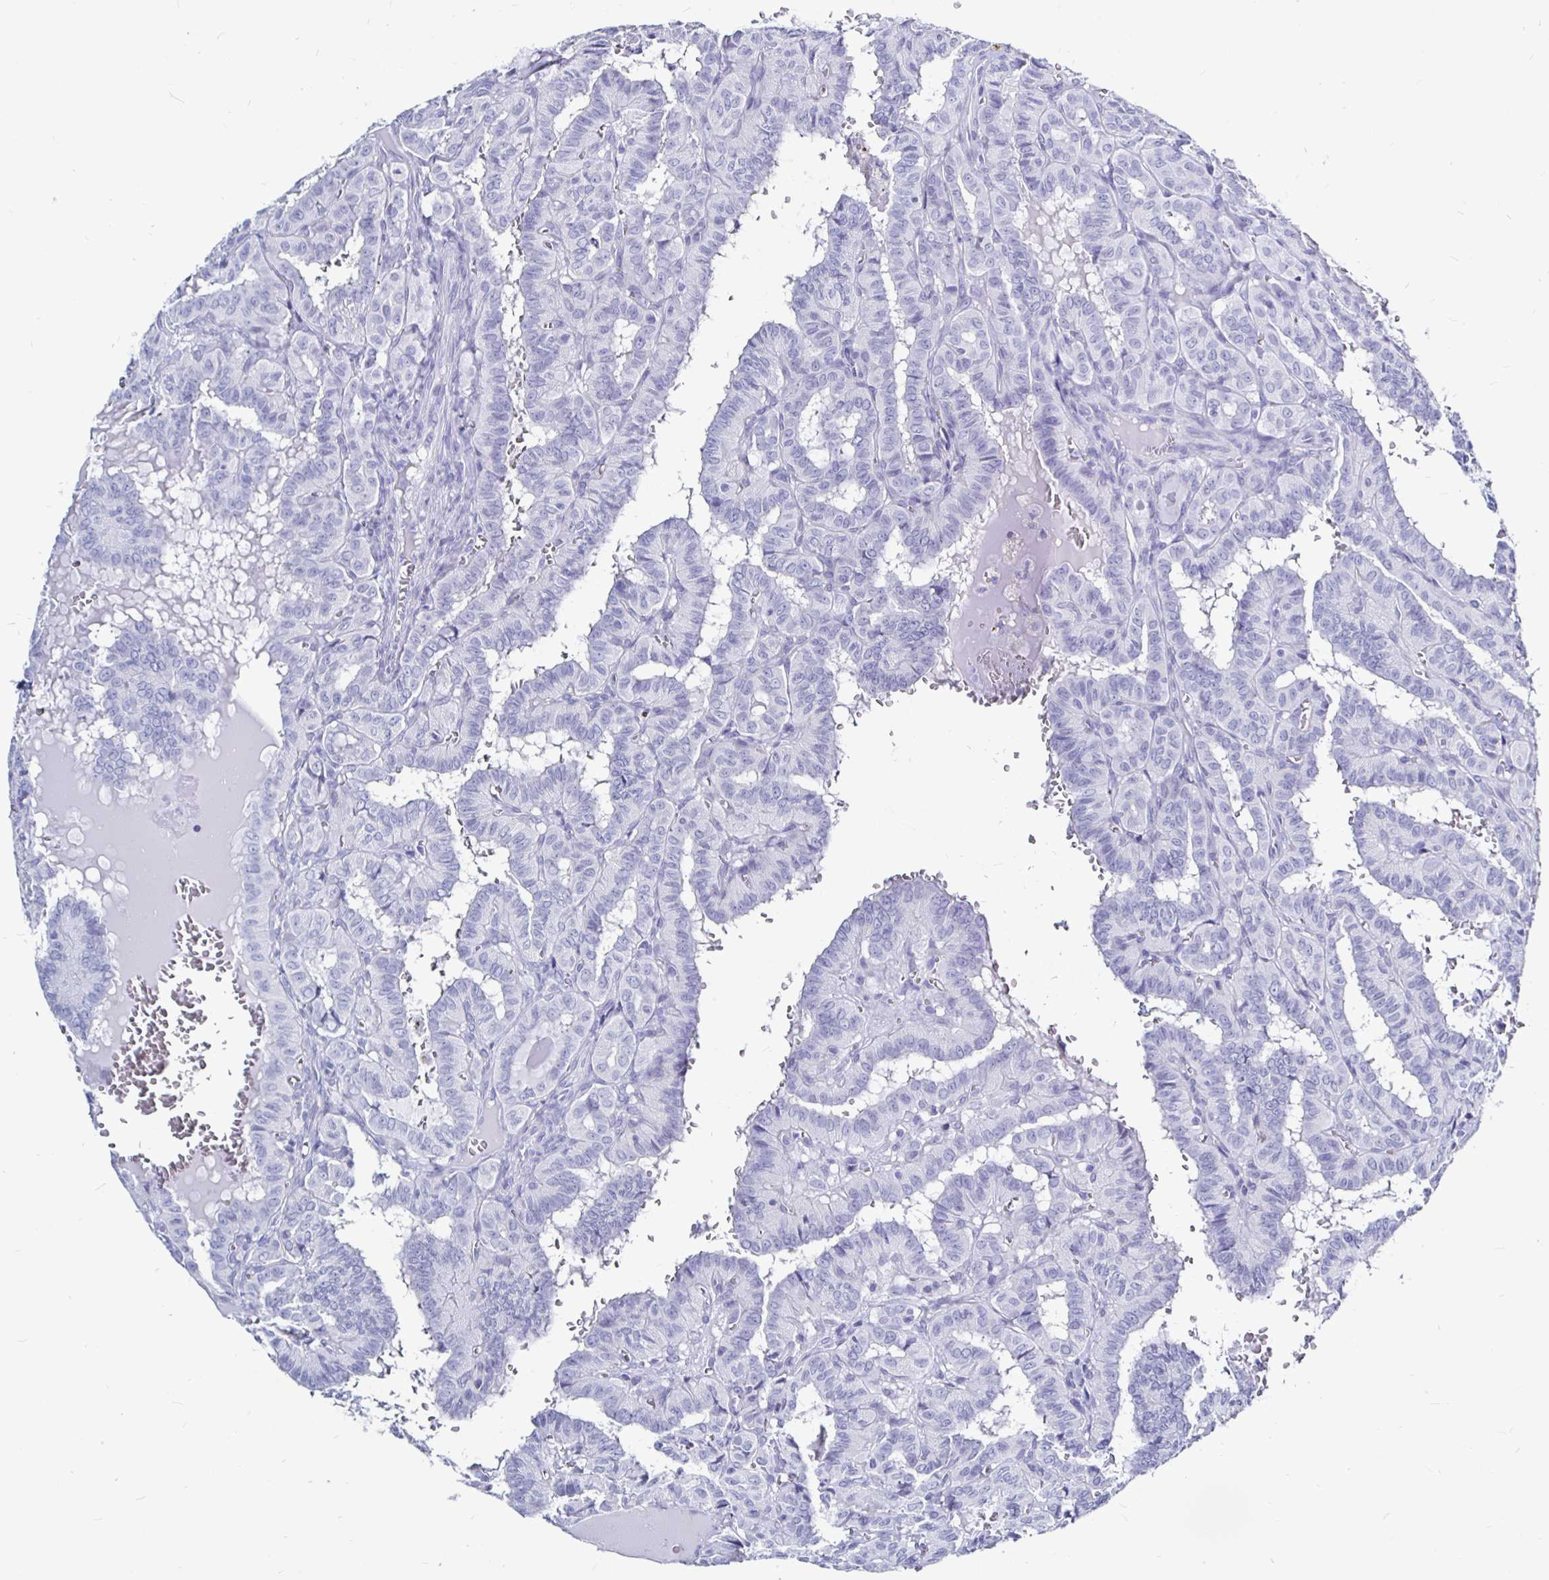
{"staining": {"intensity": "negative", "quantity": "none", "location": "none"}, "tissue": "thyroid cancer", "cell_type": "Tumor cells", "image_type": "cancer", "snomed": [{"axis": "morphology", "description": "Papillary adenocarcinoma, NOS"}, {"axis": "topography", "description": "Thyroid gland"}], "caption": "A micrograph of thyroid cancer stained for a protein displays no brown staining in tumor cells.", "gene": "LUZP4", "patient": {"sex": "female", "age": 21}}